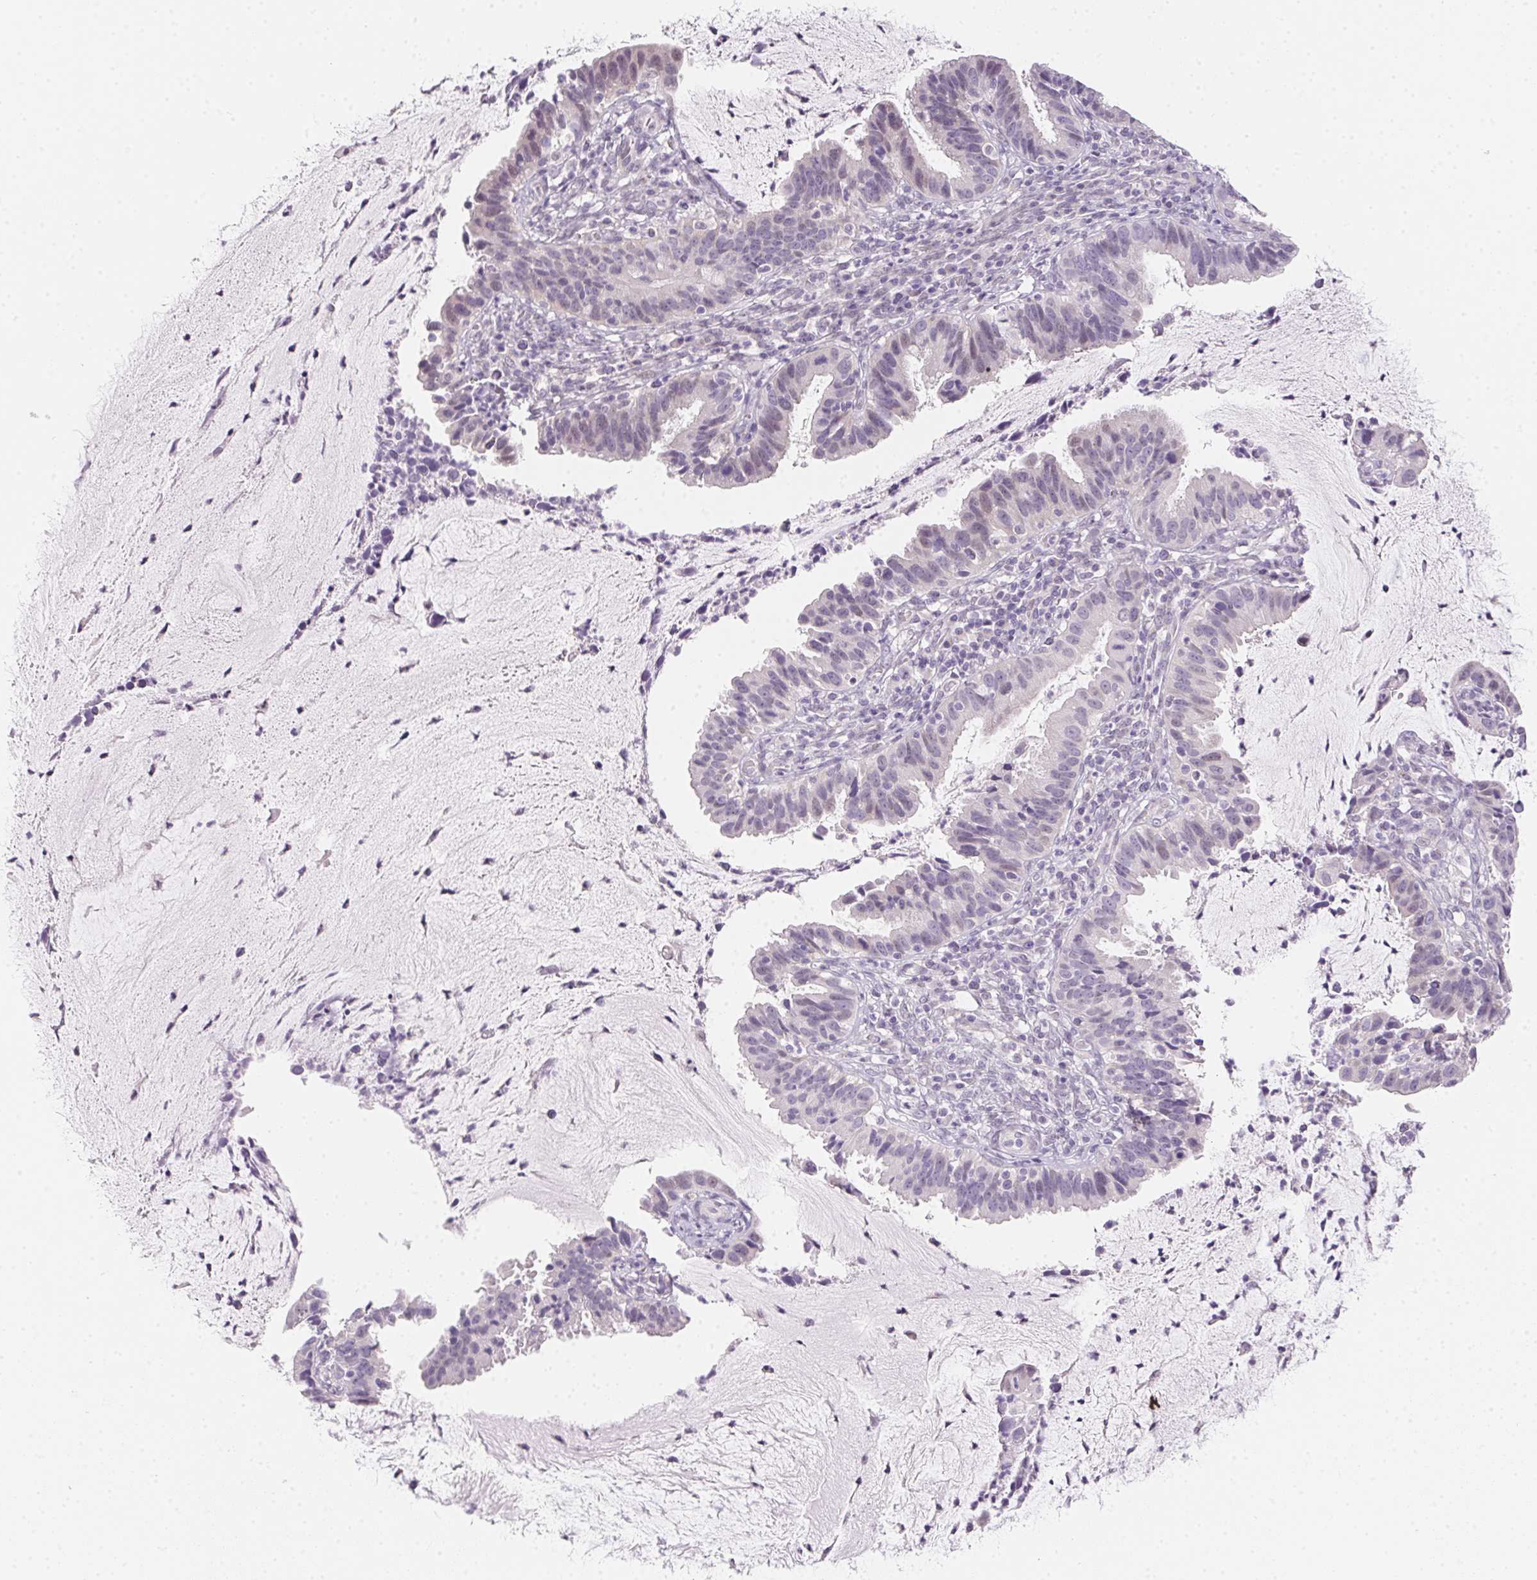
{"staining": {"intensity": "weak", "quantity": "<25%", "location": "nuclear"}, "tissue": "cervical cancer", "cell_type": "Tumor cells", "image_type": "cancer", "snomed": [{"axis": "morphology", "description": "Adenocarcinoma, NOS"}, {"axis": "topography", "description": "Cervix"}], "caption": "Immunohistochemistry (IHC) image of human adenocarcinoma (cervical) stained for a protein (brown), which displays no expression in tumor cells.", "gene": "MORC1", "patient": {"sex": "female", "age": 34}}